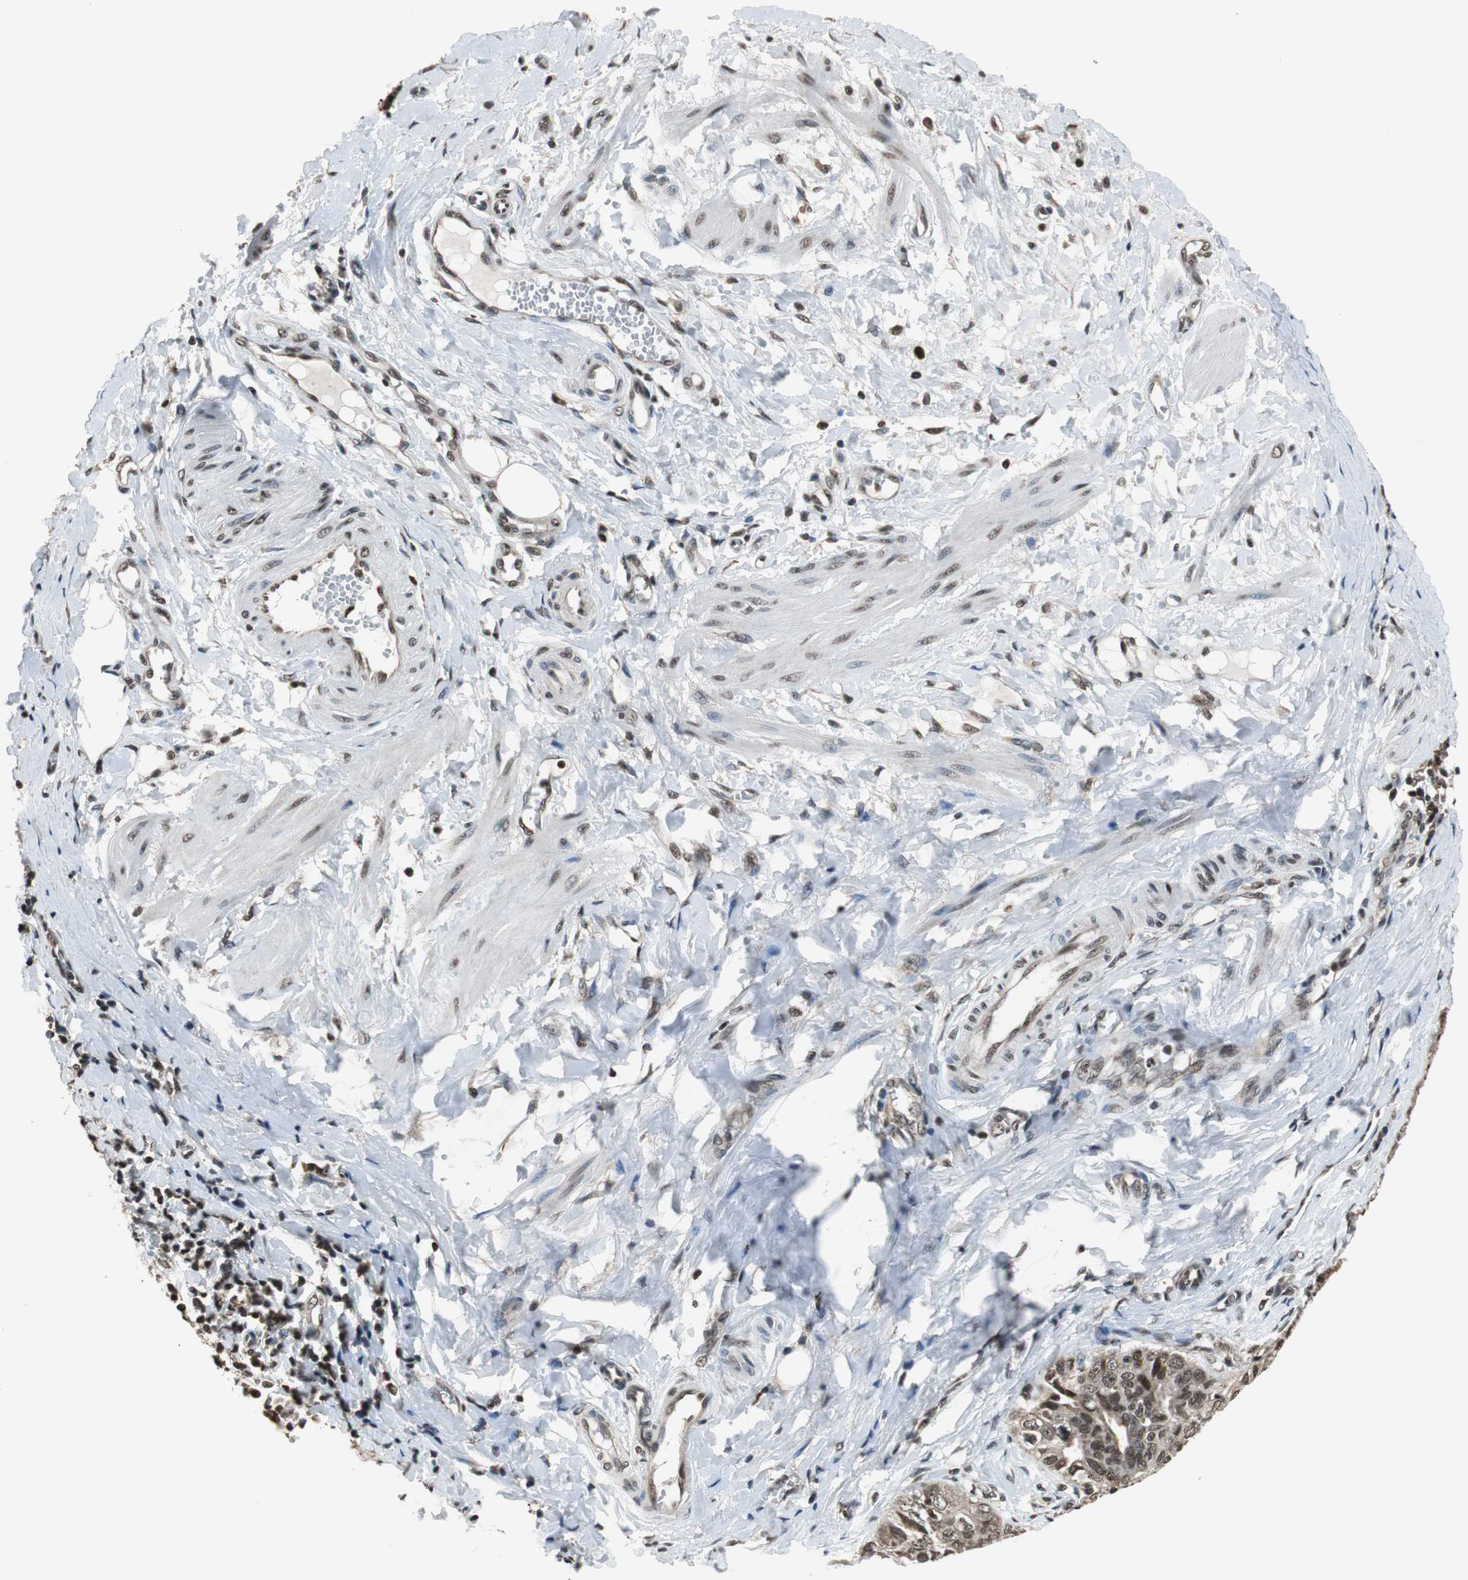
{"staining": {"intensity": "moderate", "quantity": ">75%", "location": "cytoplasmic/membranous,nuclear"}, "tissue": "ovarian cancer", "cell_type": "Tumor cells", "image_type": "cancer", "snomed": [{"axis": "morphology", "description": "Carcinoma, endometroid"}, {"axis": "topography", "description": "Ovary"}], "caption": "Ovarian endometroid carcinoma stained for a protein (brown) exhibits moderate cytoplasmic/membranous and nuclear positive staining in approximately >75% of tumor cells.", "gene": "REST", "patient": {"sex": "female", "age": 60}}